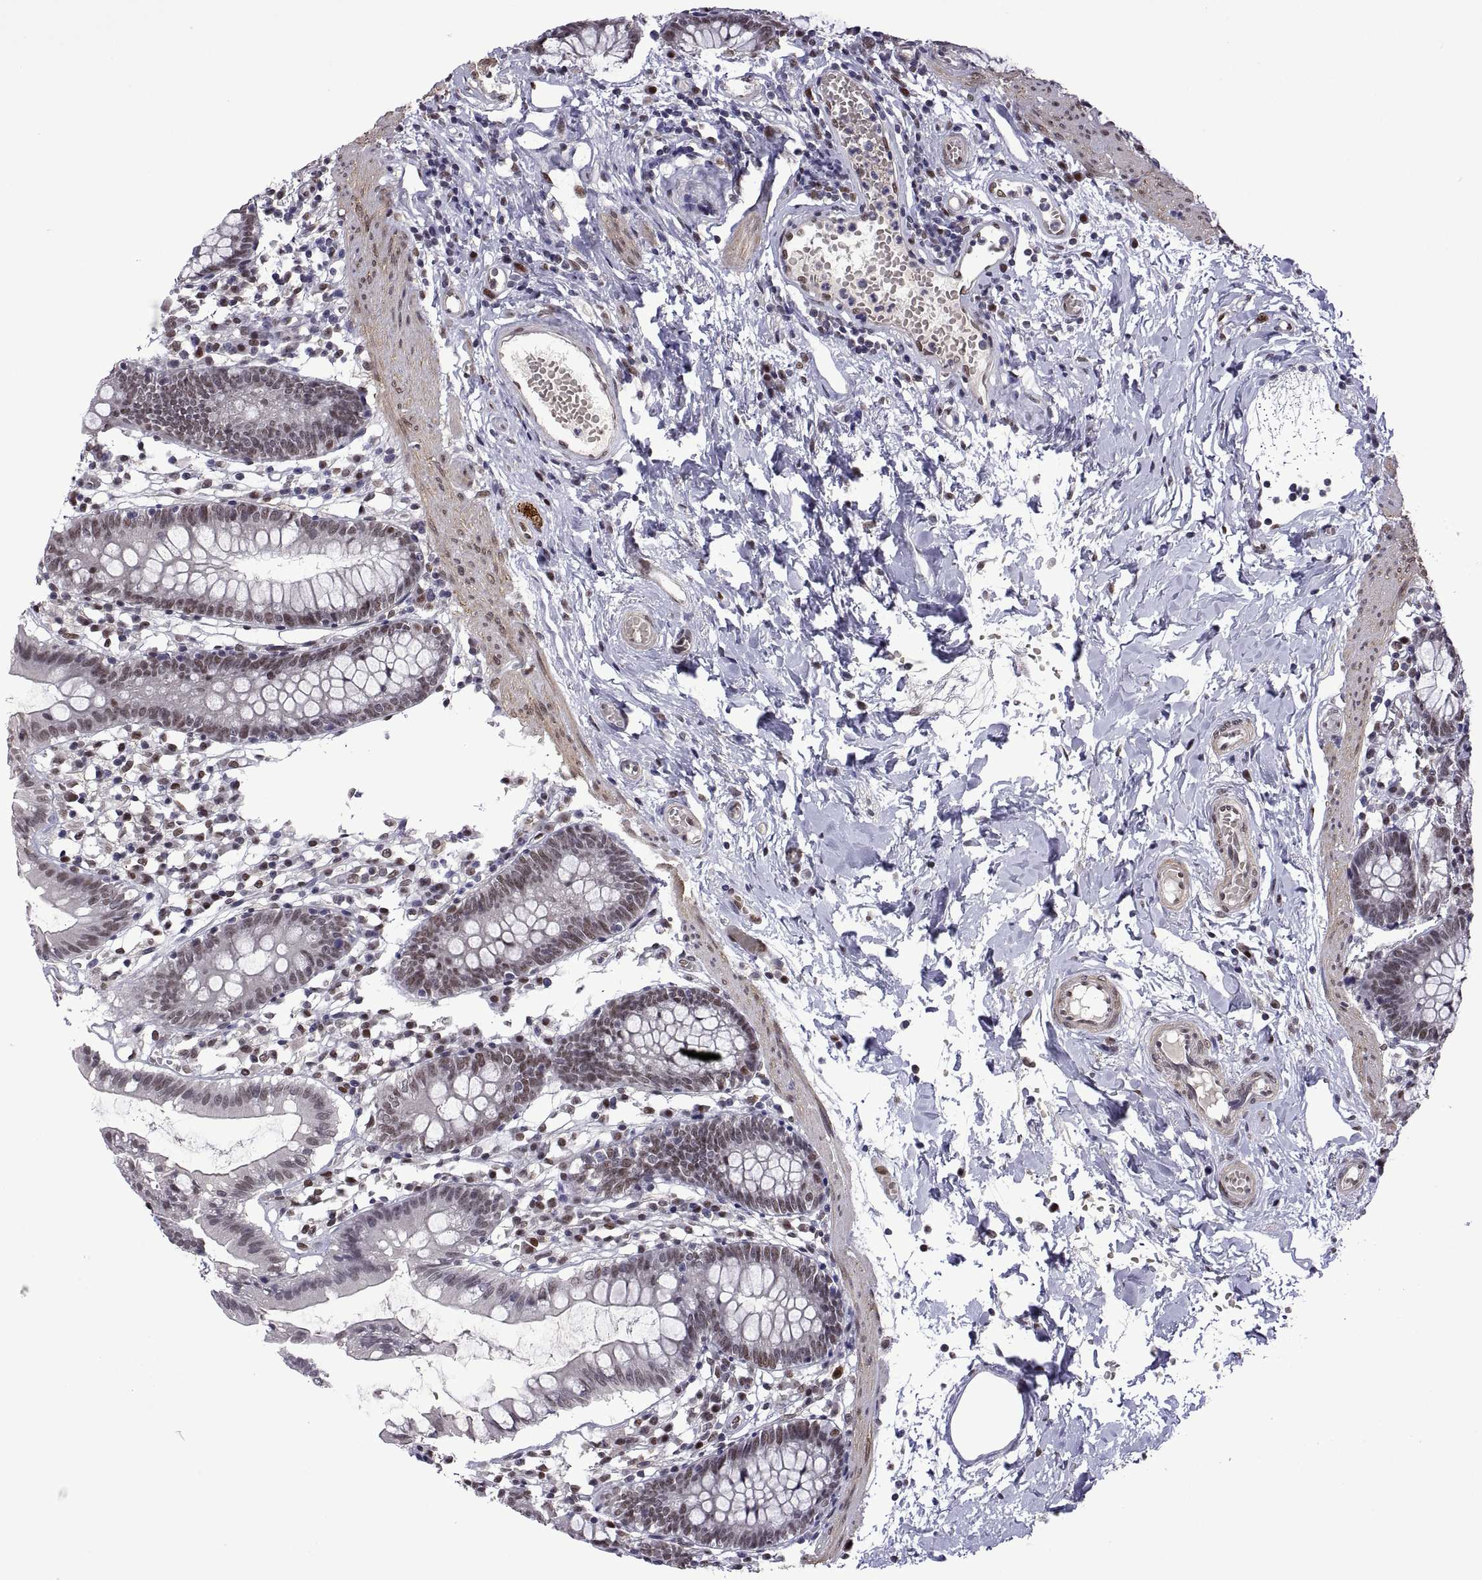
{"staining": {"intensity": "weak", "quantity": ">75%", "location": "nuclear"}, "tissue": "small intestine", "cell_type": "Glandular cells", "image_type": "normal", "snomed": [{"axis": "morphology", "description": "Normal tissue, NOS"}, {"axis": "topography", "description": "Small intestine"}], "caption": "The photomicrograph demonstrates staining of unremarkable small intestine, revealing weak nuclear protein positivity (brown color) within glandular cells. (DAB = brown stain, brightfield microscopy at high magnification).", "gene": "NR4A1", "patient": {"sex": "female", "age": 90}}